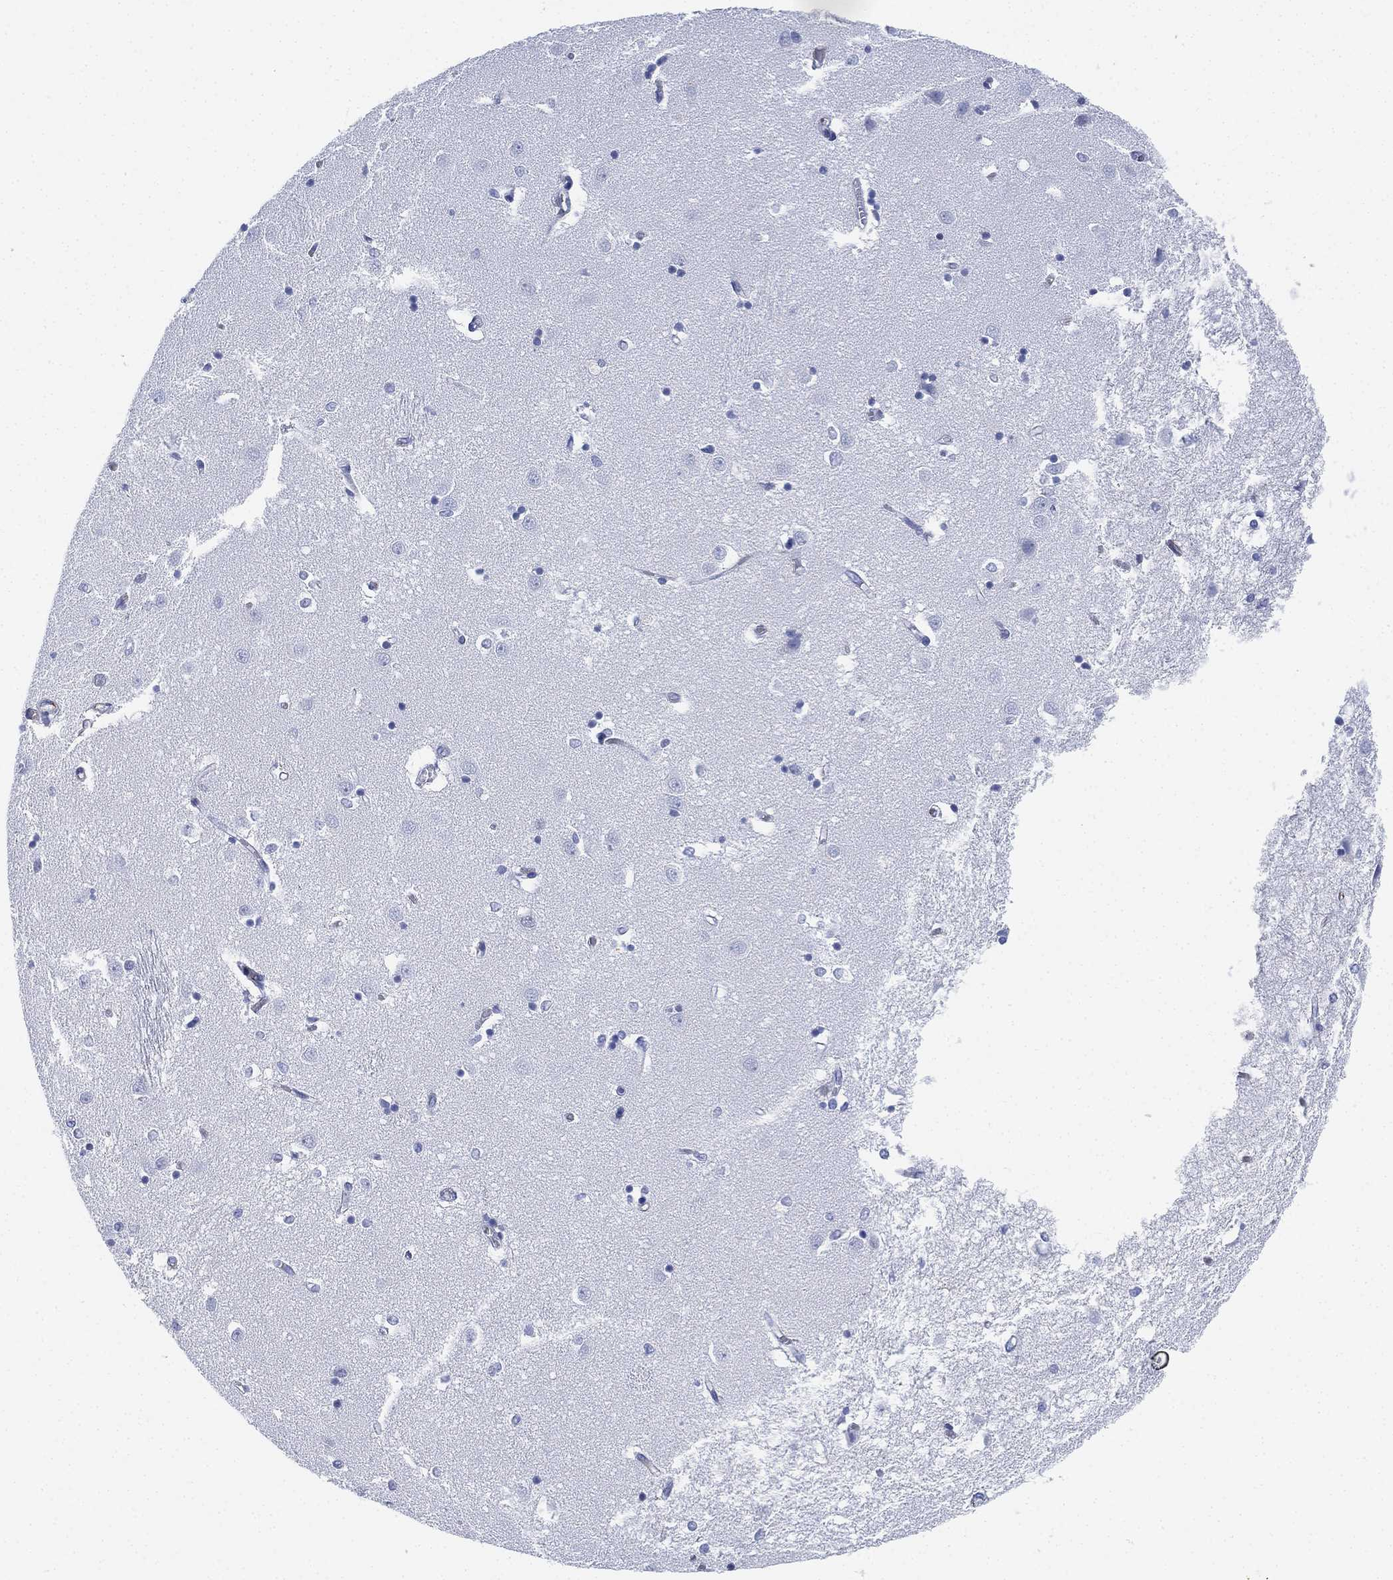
{"staining": {"intensity": "negative", "quantity": "none", "location": "none"}, "tissue": "caudate", "cell_type": "Glial cells", "image_type": "normal", "snomed": [{"axis": "morphology", "description": "Normal tissue, NOS"}, {"axis": "topography", "description": "Lateral ventricle wall"}], "caption": "The photomicrograph exhibits no staining of glial cells in unremarkable caudate.", "gene": "PSKH2", "patient": {"sex": "male", "age": 54}}